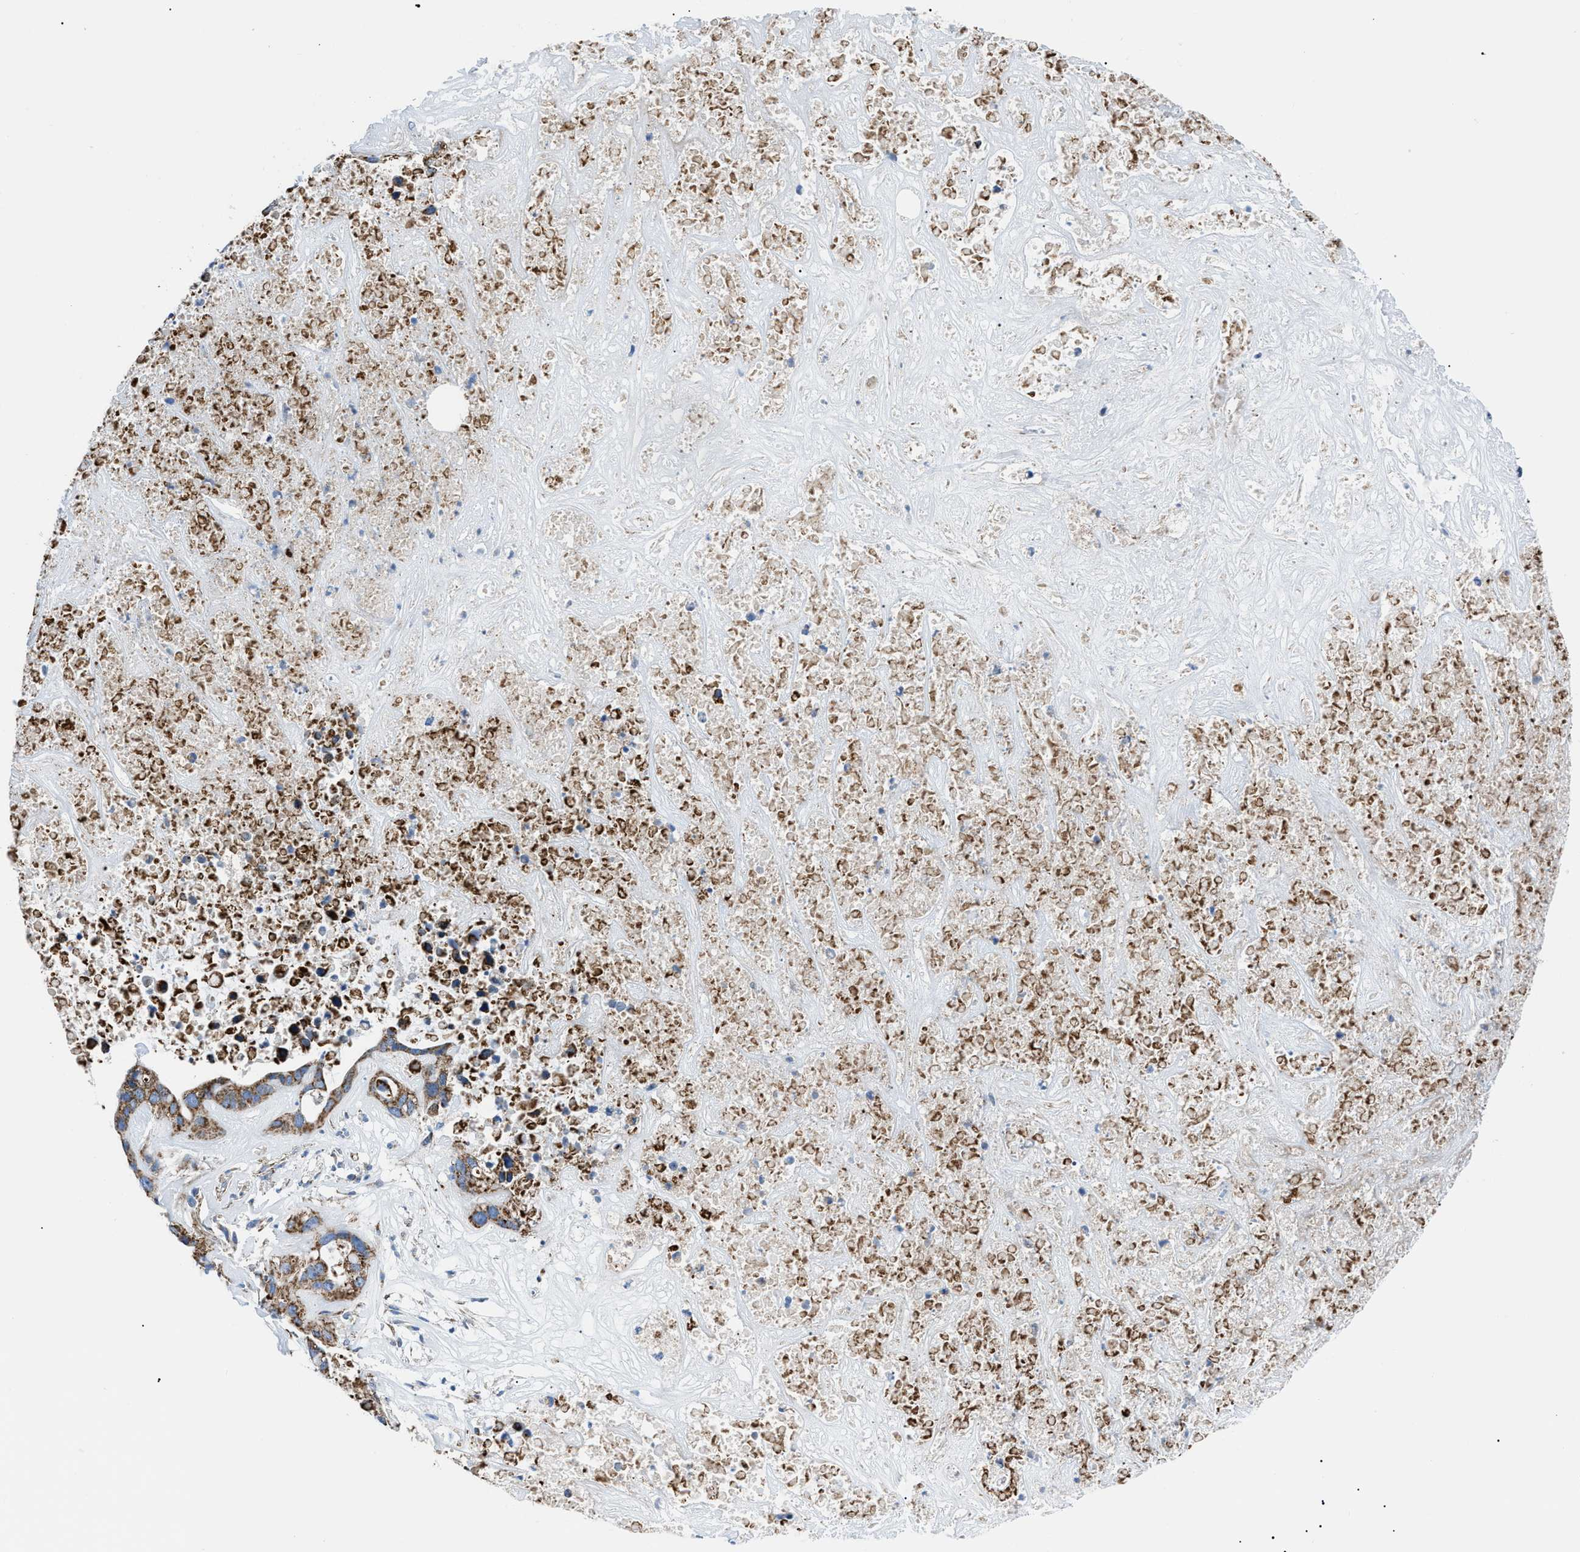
{"staining": {"intensity": "moderate", "quantity": ">75%", "location": "cytoplasmic/membranous"}, "tissue": "liver cancer", "cell_type": "Tumor cells", "image_type": "cancer", "snomed": [{"axis": "morphology", "description": "Cholangiocarcinoma"}, {"axis": "topography", "description": "Liver"}], "caption": "Protein expression analysis of human liver cholangiocarcinoma reveals moderate cytoplasmic/membranous staining in approximately >75% of tumor cells.", "gene": "PHB2", "patient": {"sex": "female", "age": 65}}